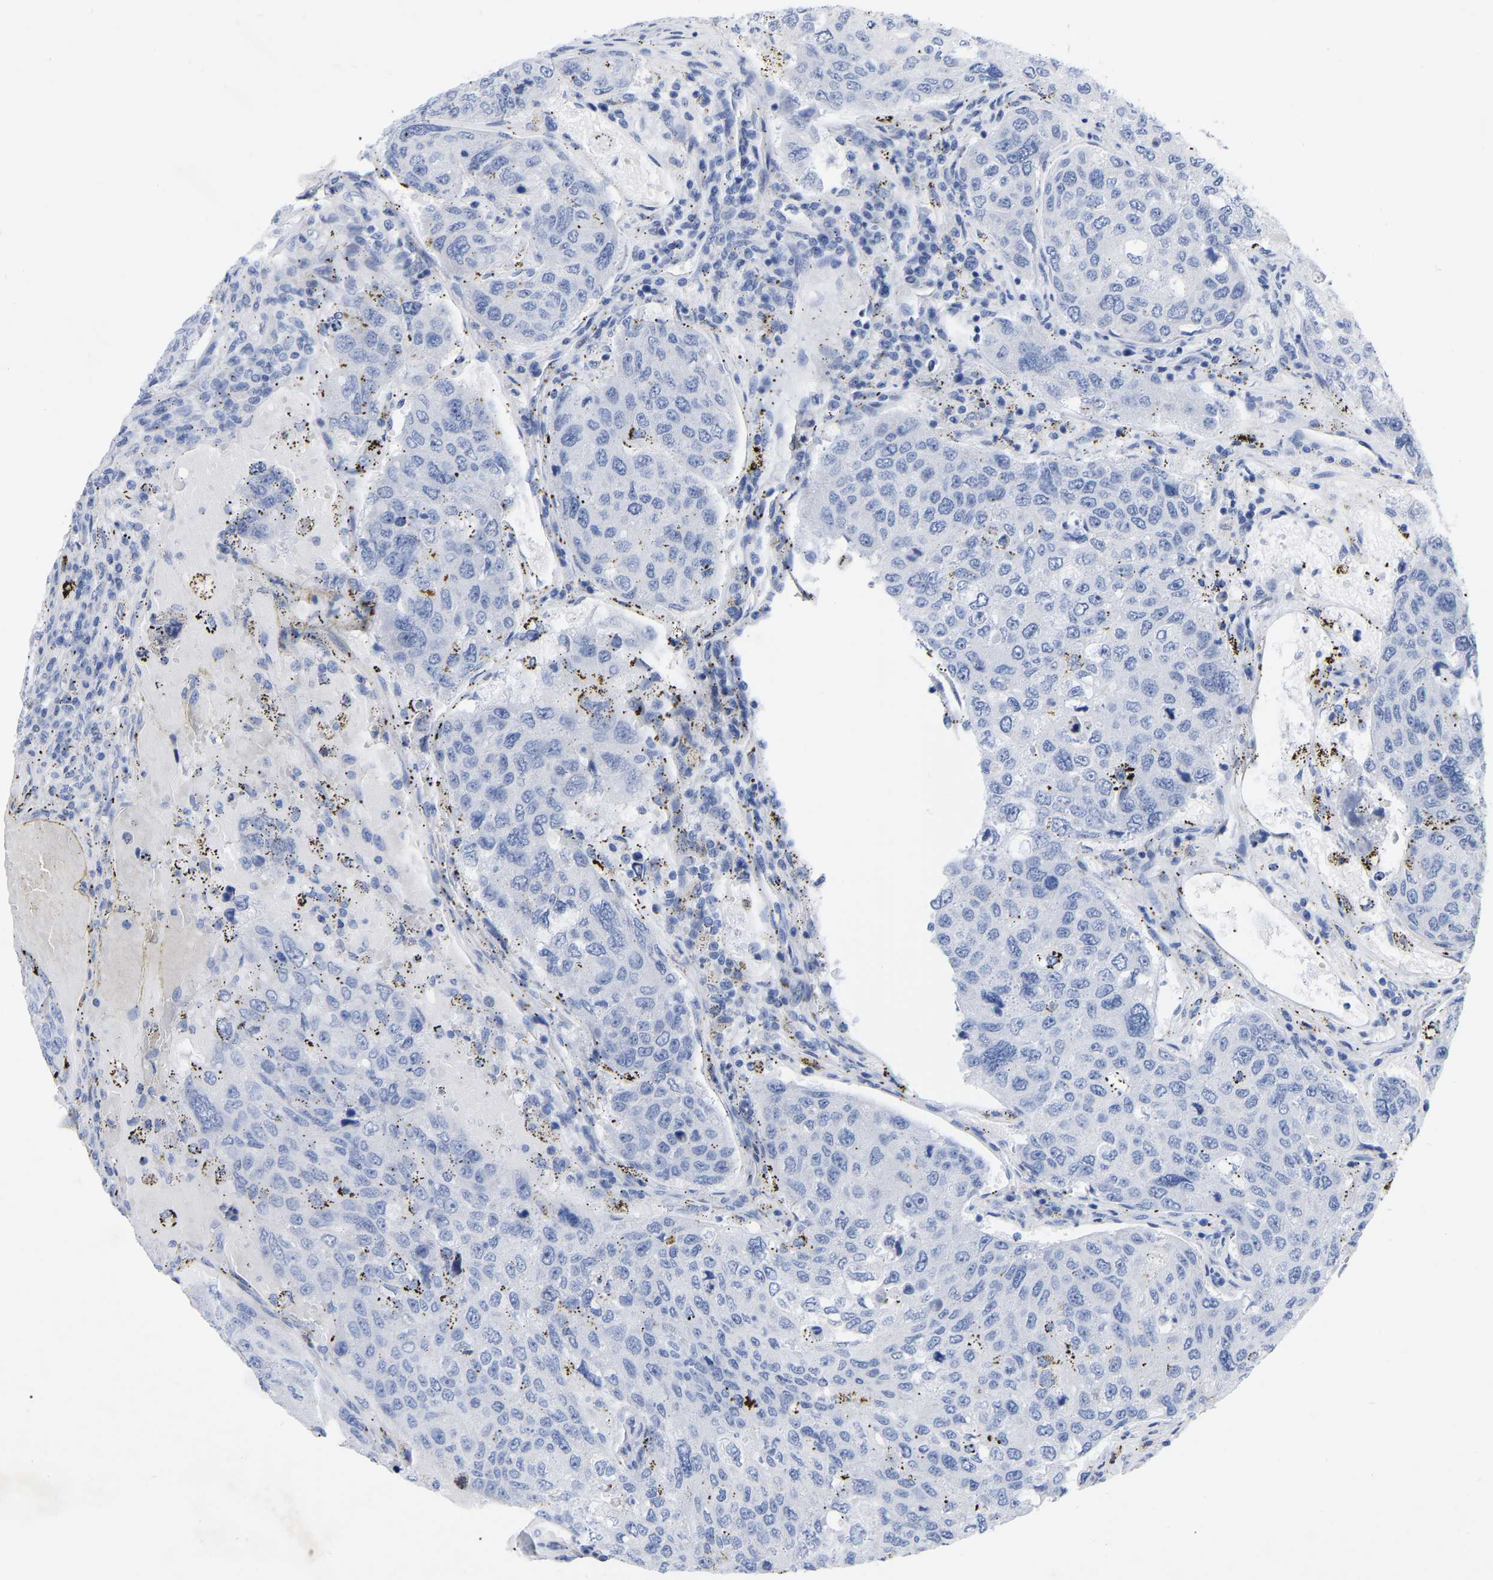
{"staining": {"intensity": "negative", "quantity": "none", "location": "none"}, "tissue": "urothelial cancer", "cell_type": "Tumor cells", "image_type": "cancer", "snomed": [{"axis": "morphology", "description": "Urothelial carcinoma, High grade"}, {"axis": "topography", "description": "Lymph node"}, {"axis": "topography", "description": "Urinary bladder"}], "caption": "Tumor cells show no significant protein expression in urothelial carcinoma (high-grade). (DAB (3,3'-diaminobenzidine) IHC with hematoxylin counter stain).", "gene": "ZNF629", "patient": {"sex": "male", "age": 51}}